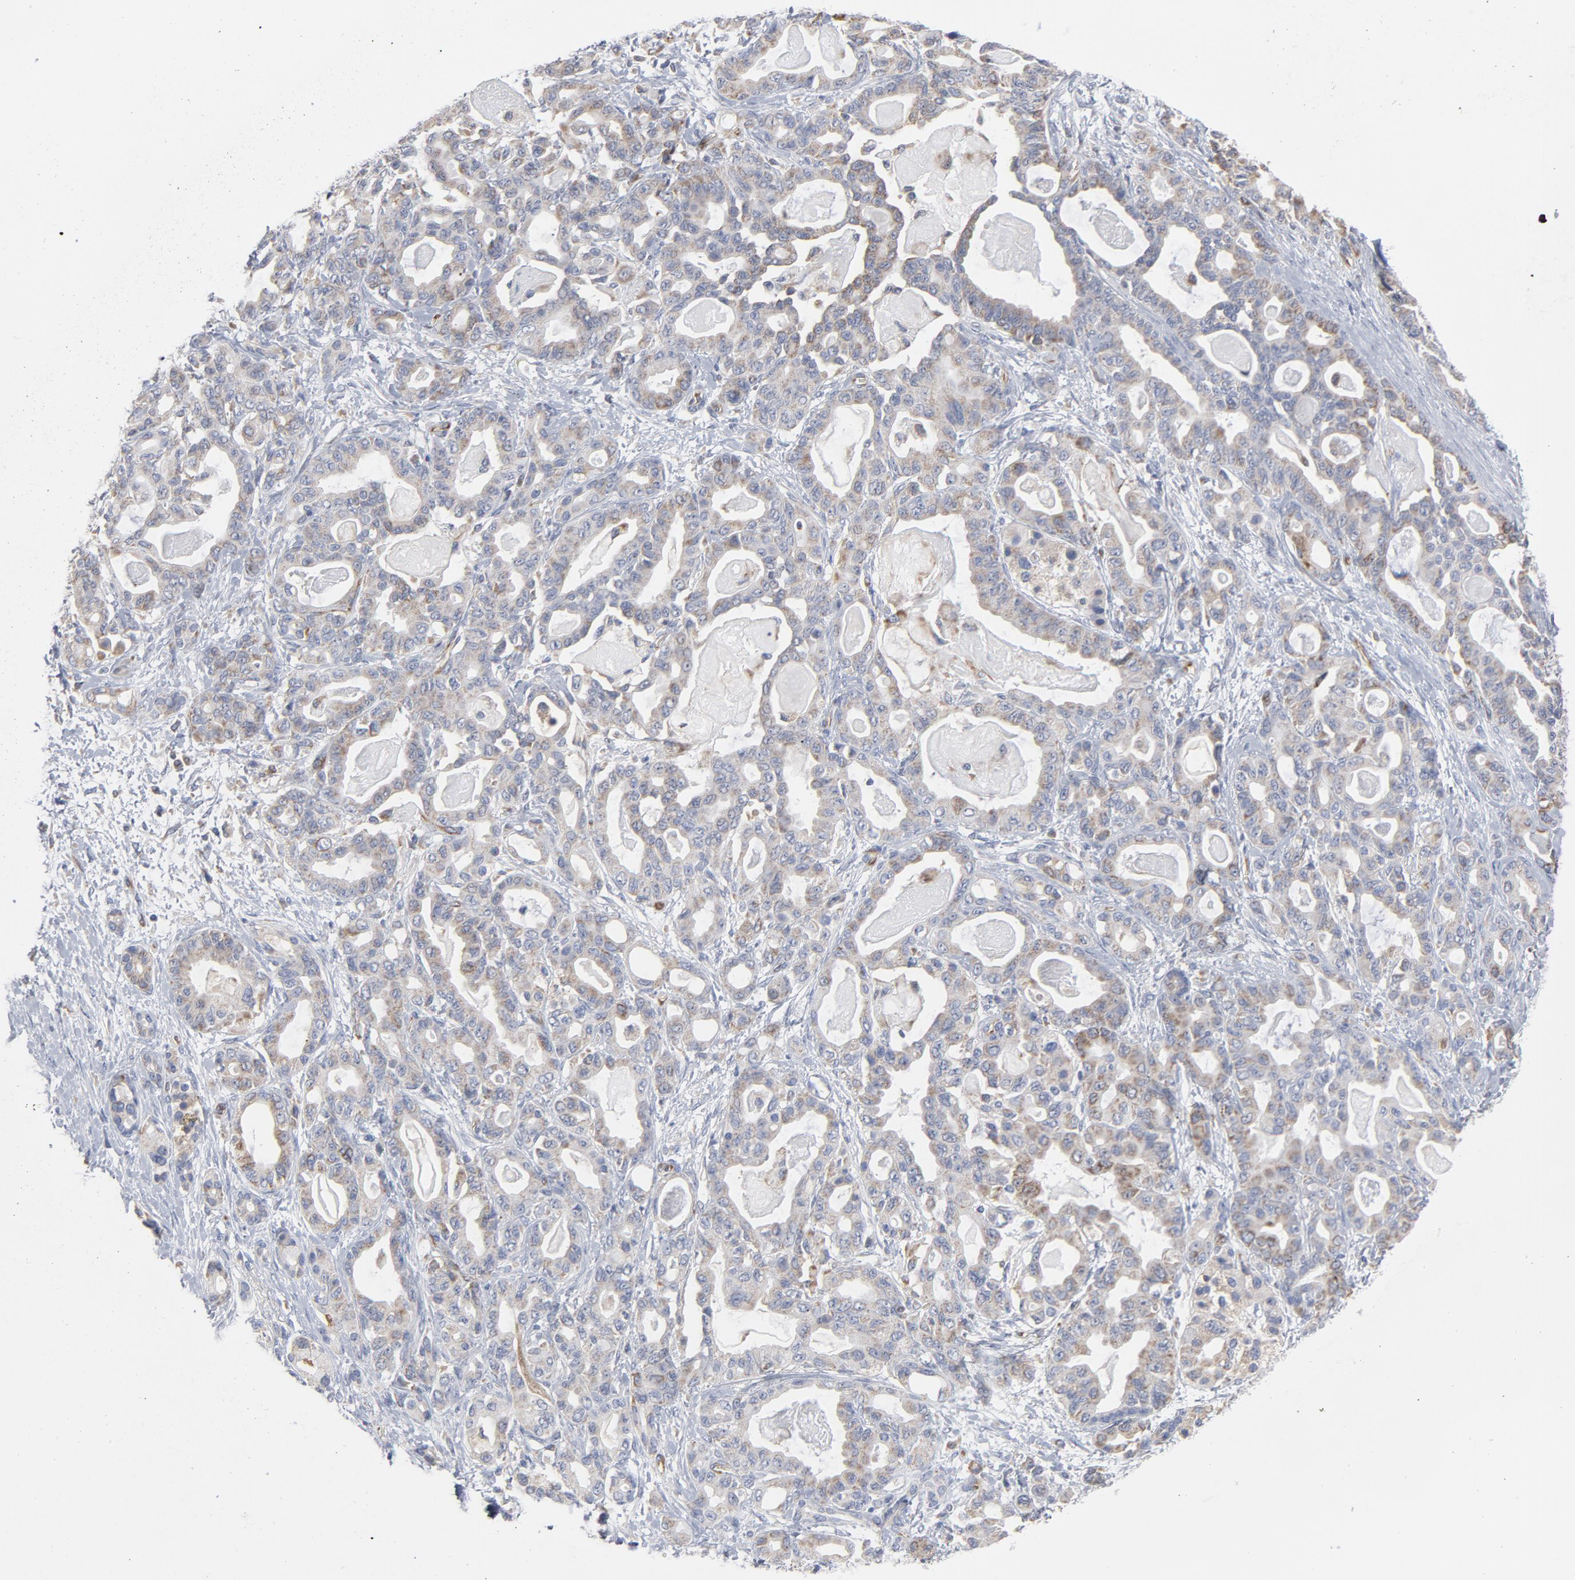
{"staining": {"intensity": "weak", "quantity": "25%-75%", "location": "cytoplasmic/membranous"}, "tissue": "pancreatic cancer", "cell_type": "Tumor cells", "image_type": "cancer", "snomed": [{"axis": "morphology", "description": "Adenocarcinoma, NOS"}, {"axis": "topography", "description": "Pancreas"}], "caption": "Pancreatic cancer (adenocarcinoma) was stained to show a protein in brown. There is low levels of weak cytoplasmic/membranous staining in approximately 25%-75% of tumor cells.", "gene": "OXA1L", "patient": {"sex": "male", "age": 63}}